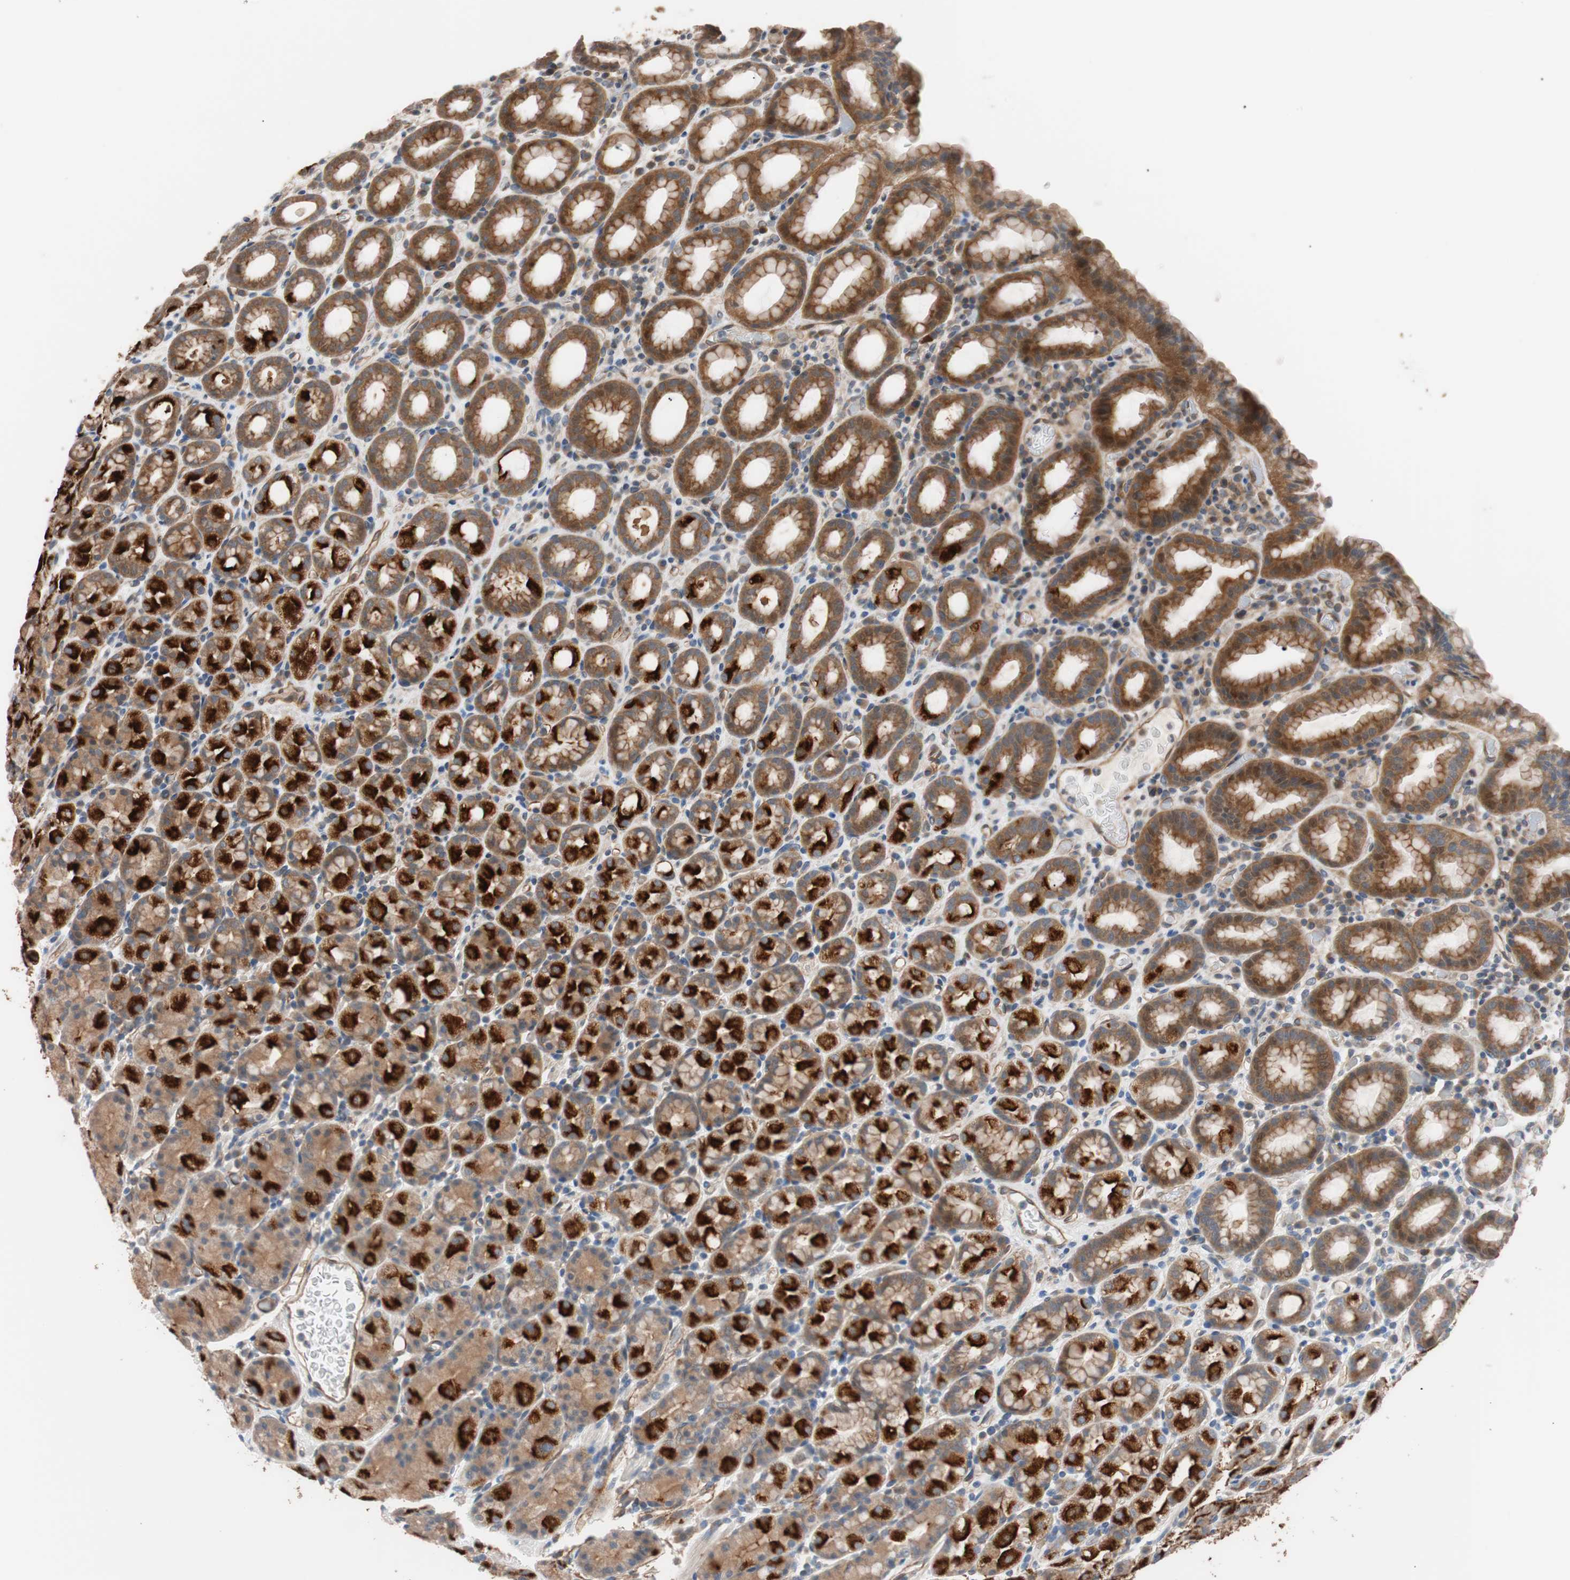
{"staining": {"intensity": "strong", "quantity": "25%-75%", "location": "cytoplasmic/membranous"}, "tissue": "stomach", "cell_type": "Glandular cells", "image_type": "normal", "snomed": [{"axis": "morphology", "description": "Normal tissue, NOS"}, {"axis": "topography", "description": "Stomach, upper"}], "caption": "Stomach stained for a protein shows strong cytoplasmic/membranous positivity in glandular cells. The staining was performed using DAB (3,3'-diaminobenzidine), with brown indicating positive protein expression. Nuclei are stained blue with hematoxylin.", "gene": "SMG1", "patient": {"sex": "male", "age": 68}}